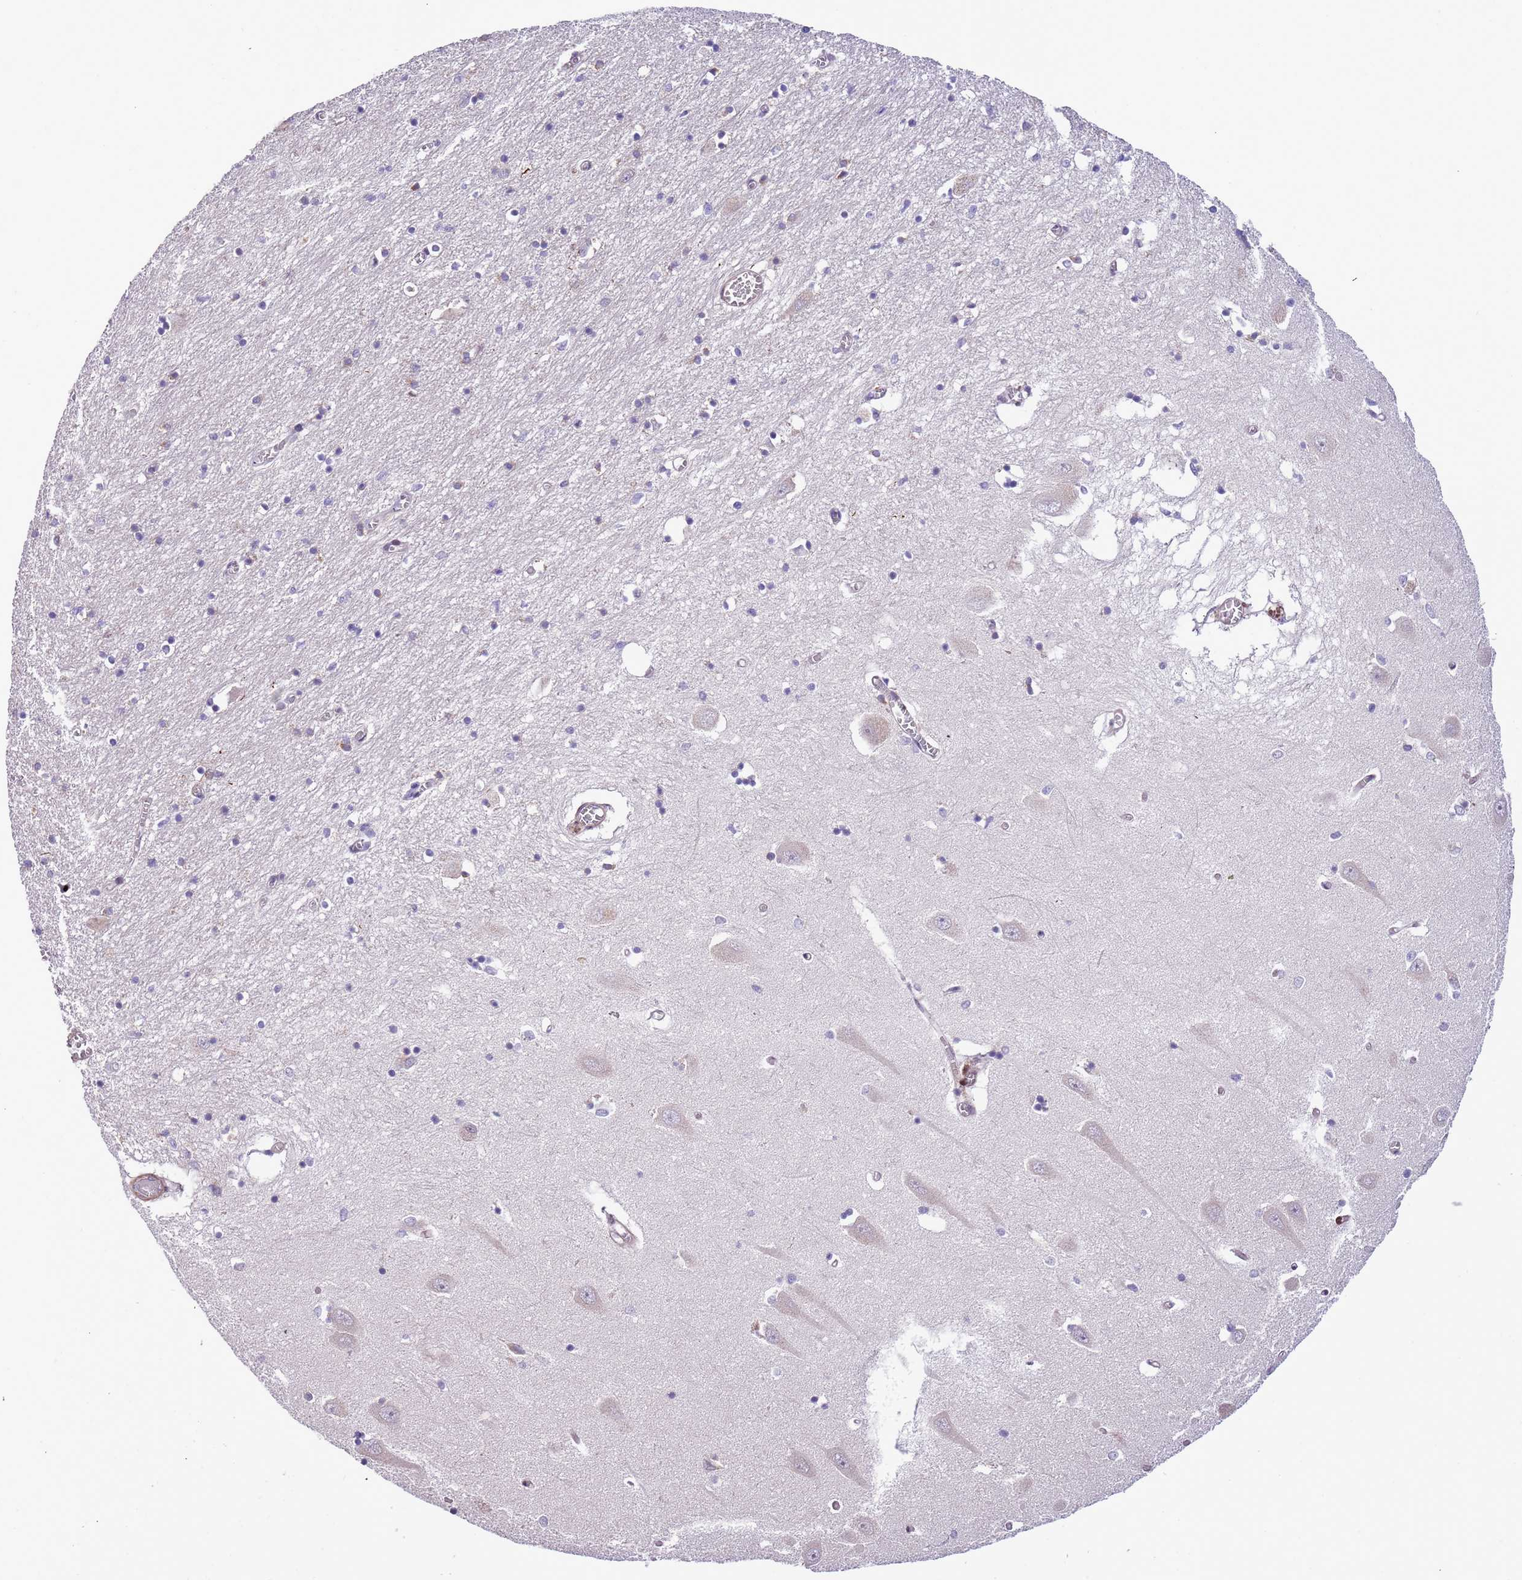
{"staining": {"intensity": "negative", "quantity": "none", "location": "none"}, "tissue": "hippocampus", "cell_type": "Glial cells", "image_type": "normal", "snomed": [{"axis": "morphology", "description": "Normal tissue, NOS"}, {"axis": "topography", "description": "Hippocampus"}], "caption": "A high-resolution image shows immunohistochemistry staining of benign hippocampus, which reveals no significant expression in glial cells. (Stains: DAB immunohistochemistry (IHC) with hematoxylin counter stain, Microscopy: brightfield microscopy at high magnification).", "gene": "PLEKHH1", "patient": {"sex": "male", "age": 70}}